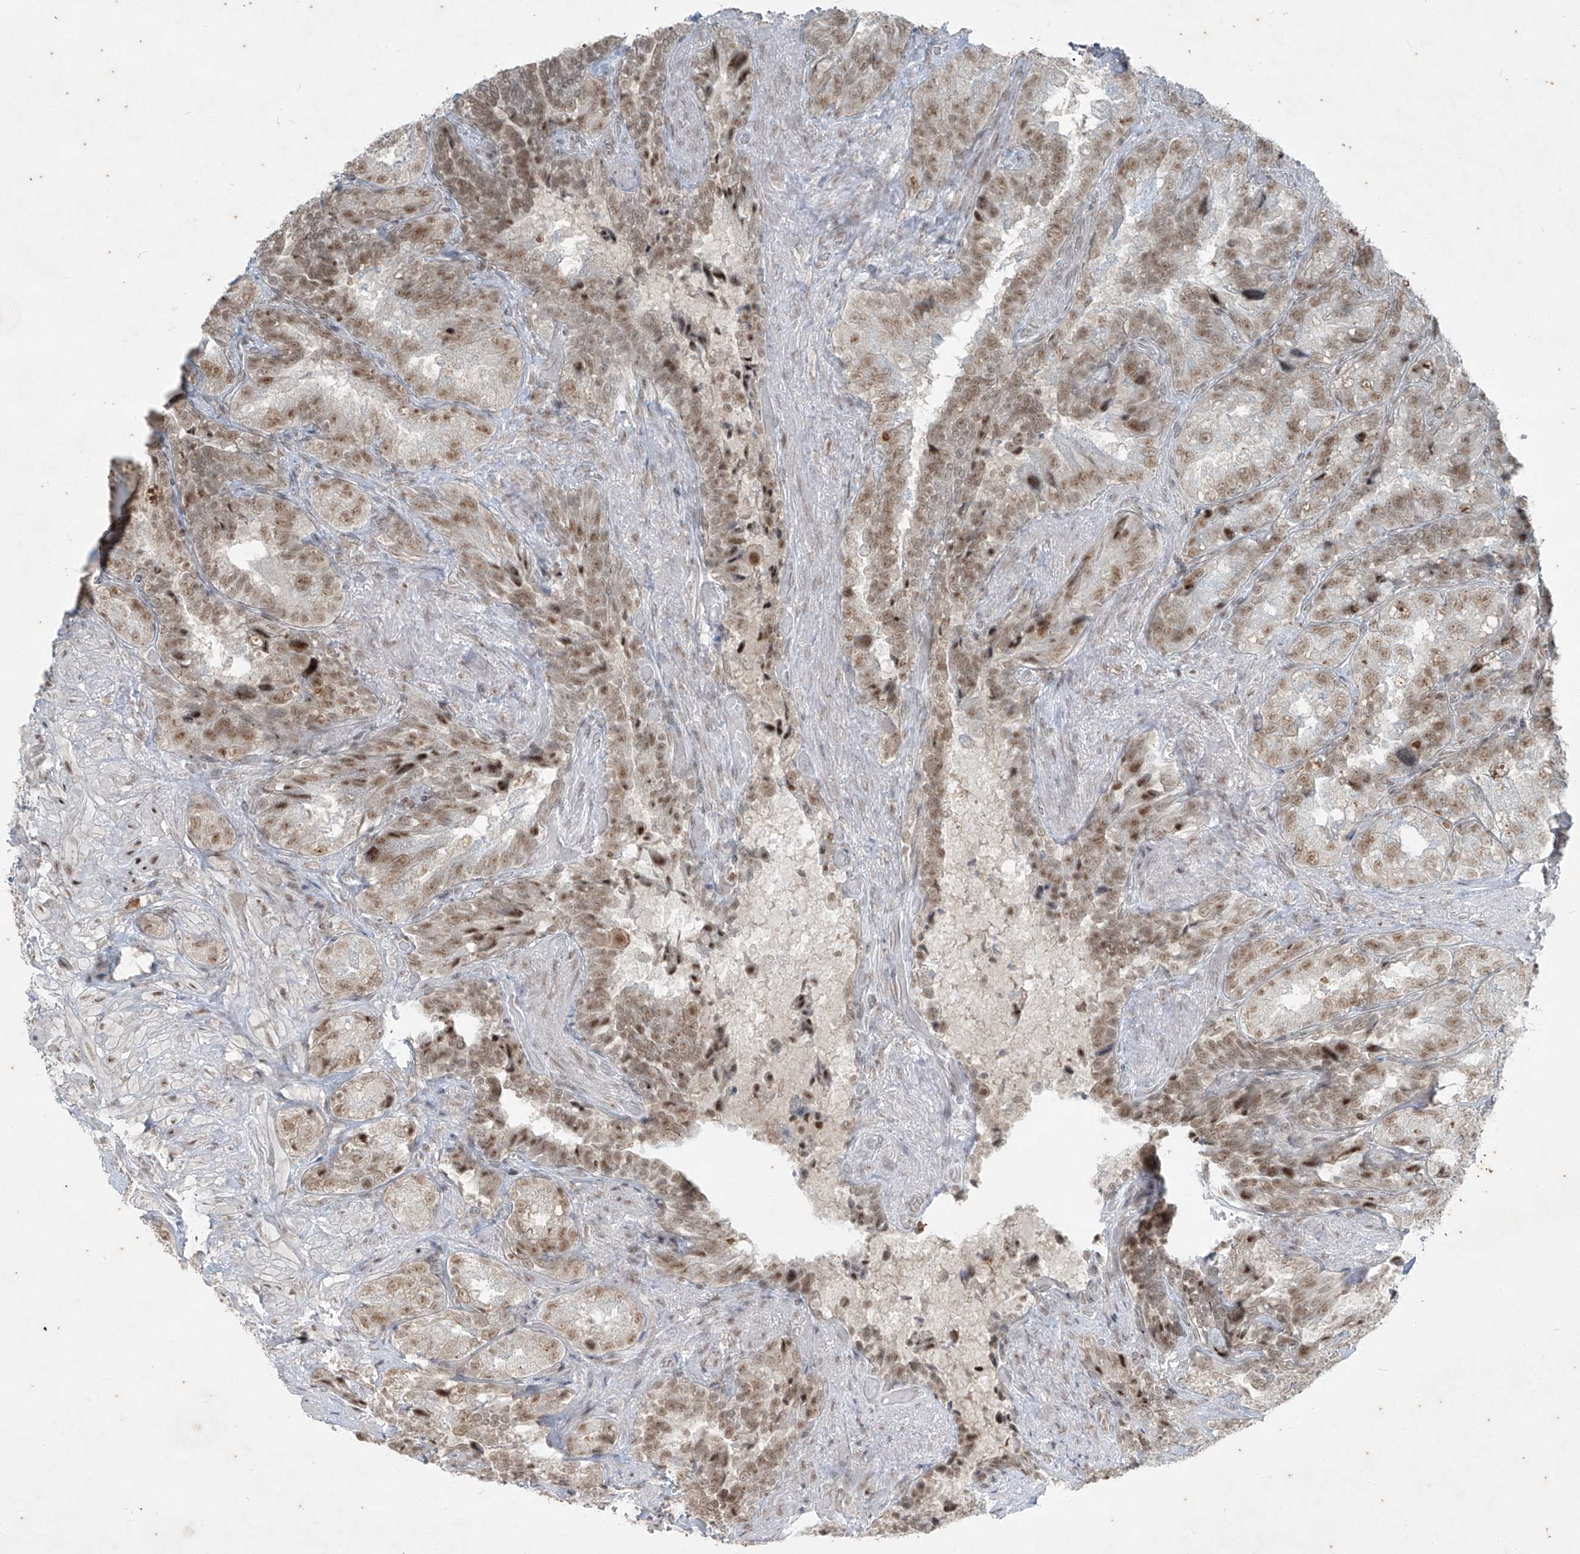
{"staining": {"intensity": "moderate", "quantity": "25%-75%", "location": "nuclear"}, "tissue": "seminal vesicle", "cell_type": "Glandular cells", "image_type": "normal", "snomed": [{"axis": "morphology", "description": "Normal tissue, NOS"}, {"axis": "topography", "description": "Seminal veicle"}, {"axis": "topography", "description": "Peripheral nerve tissue"}], "caption": "Approximately 25%-75% of glandular cells in normal seminal vesicle show moderate nuclear protein staining as visualized by brown immunohistochemical staining.", "gene": "ZNF354B", "patient": {"sex": "male", "age": 63}}